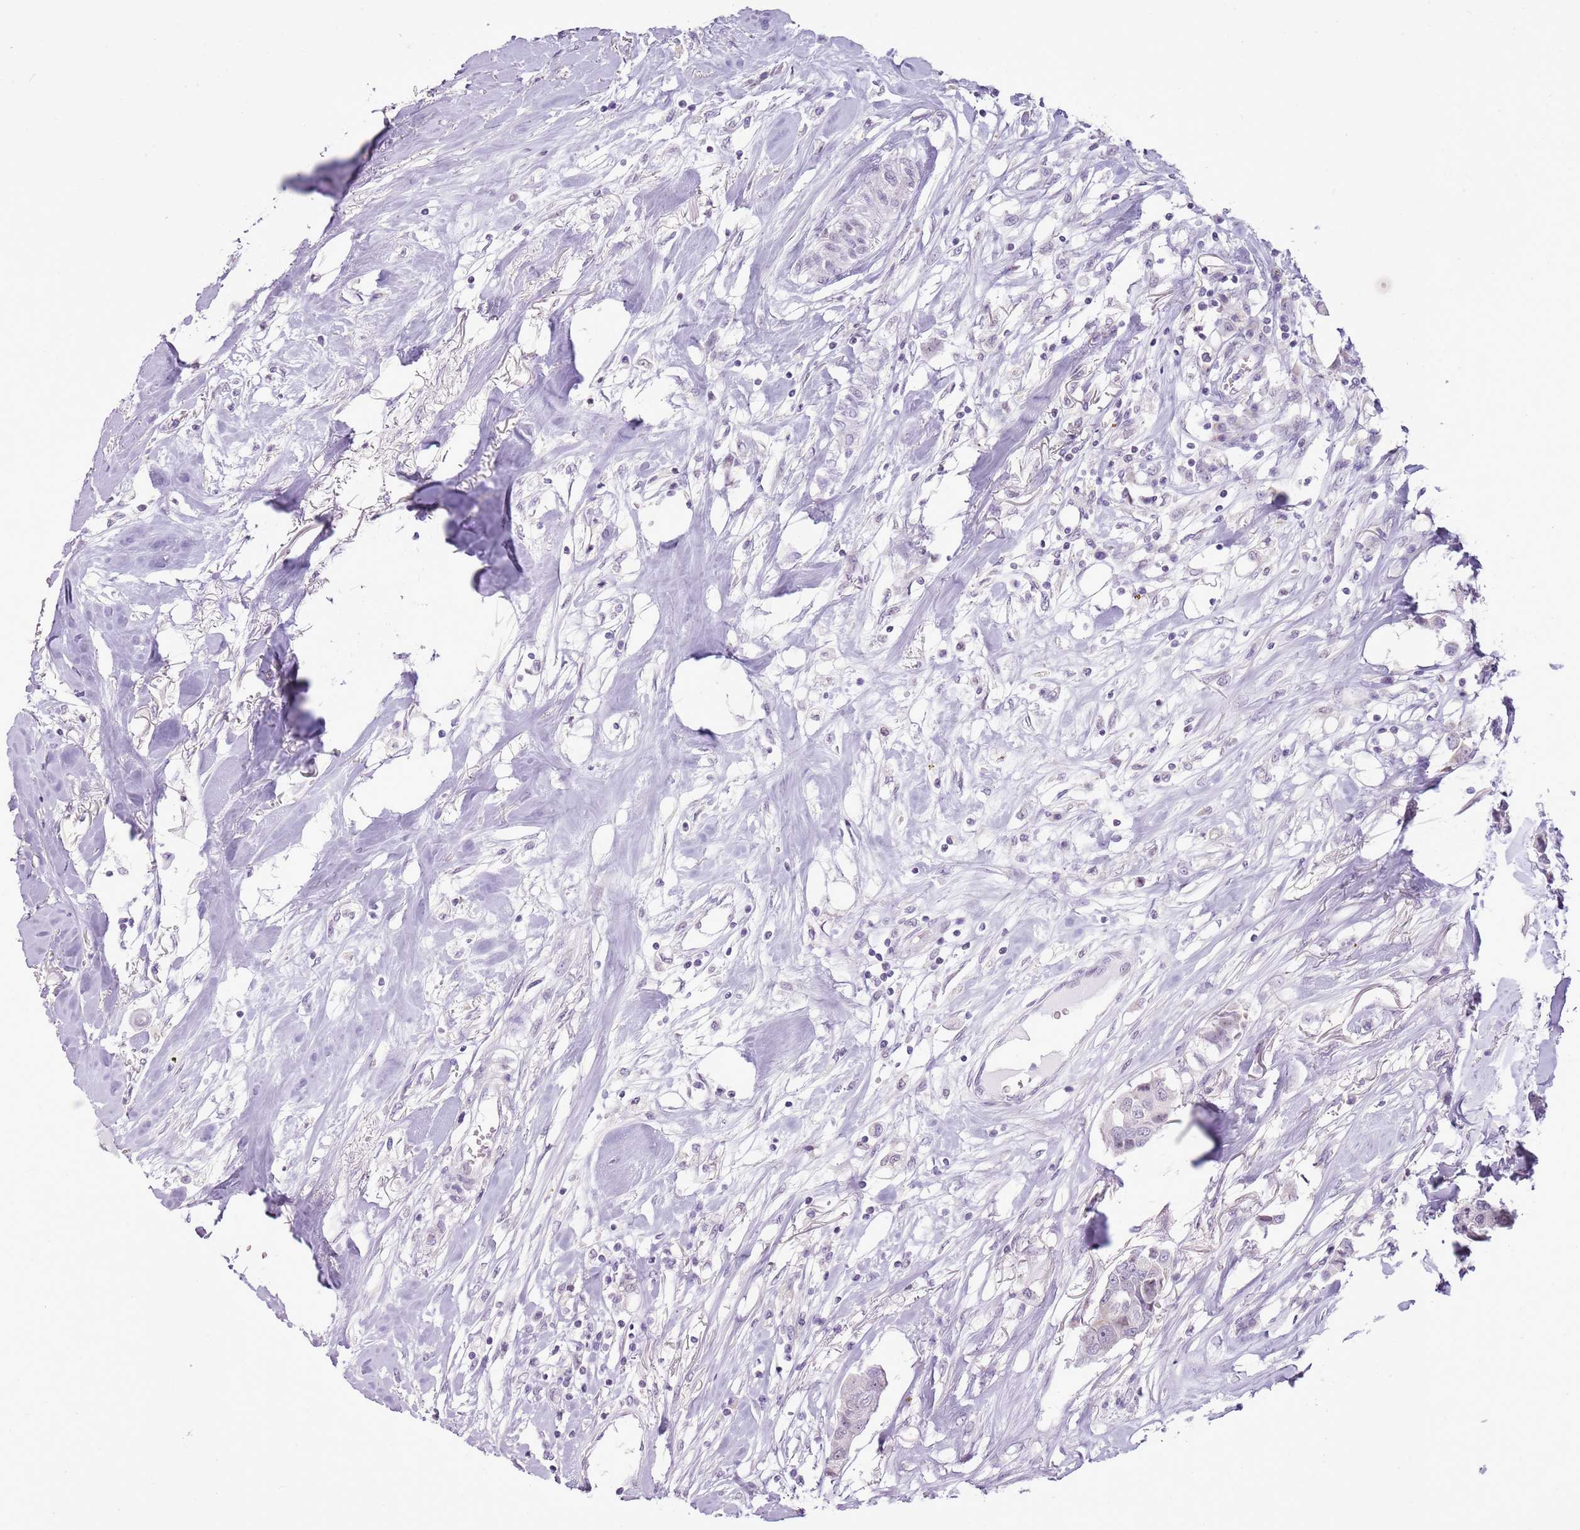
{"staining": {"intensity": "negative", "quantity": "none", "location": "none"}, "tissue": "breast cancer", "cell_type": "Tumor cells", "image_type": "cancer", "snomed": [{"axis": "morphology", "description": "Duct carcinoma"}, {"axis": "topography", "description": "Breast"}], "caption": "Protein analysis of intraductal carcinoma (breast) demonstrates no significant expression in tumor cells. Brightfield microscopy of immunohistochemistry stained with DAB (brown) and hematoxylin (blue), captured at high magnification.", "gene": "RPL3L", "patient": {"sex": "female", "age": 80}}